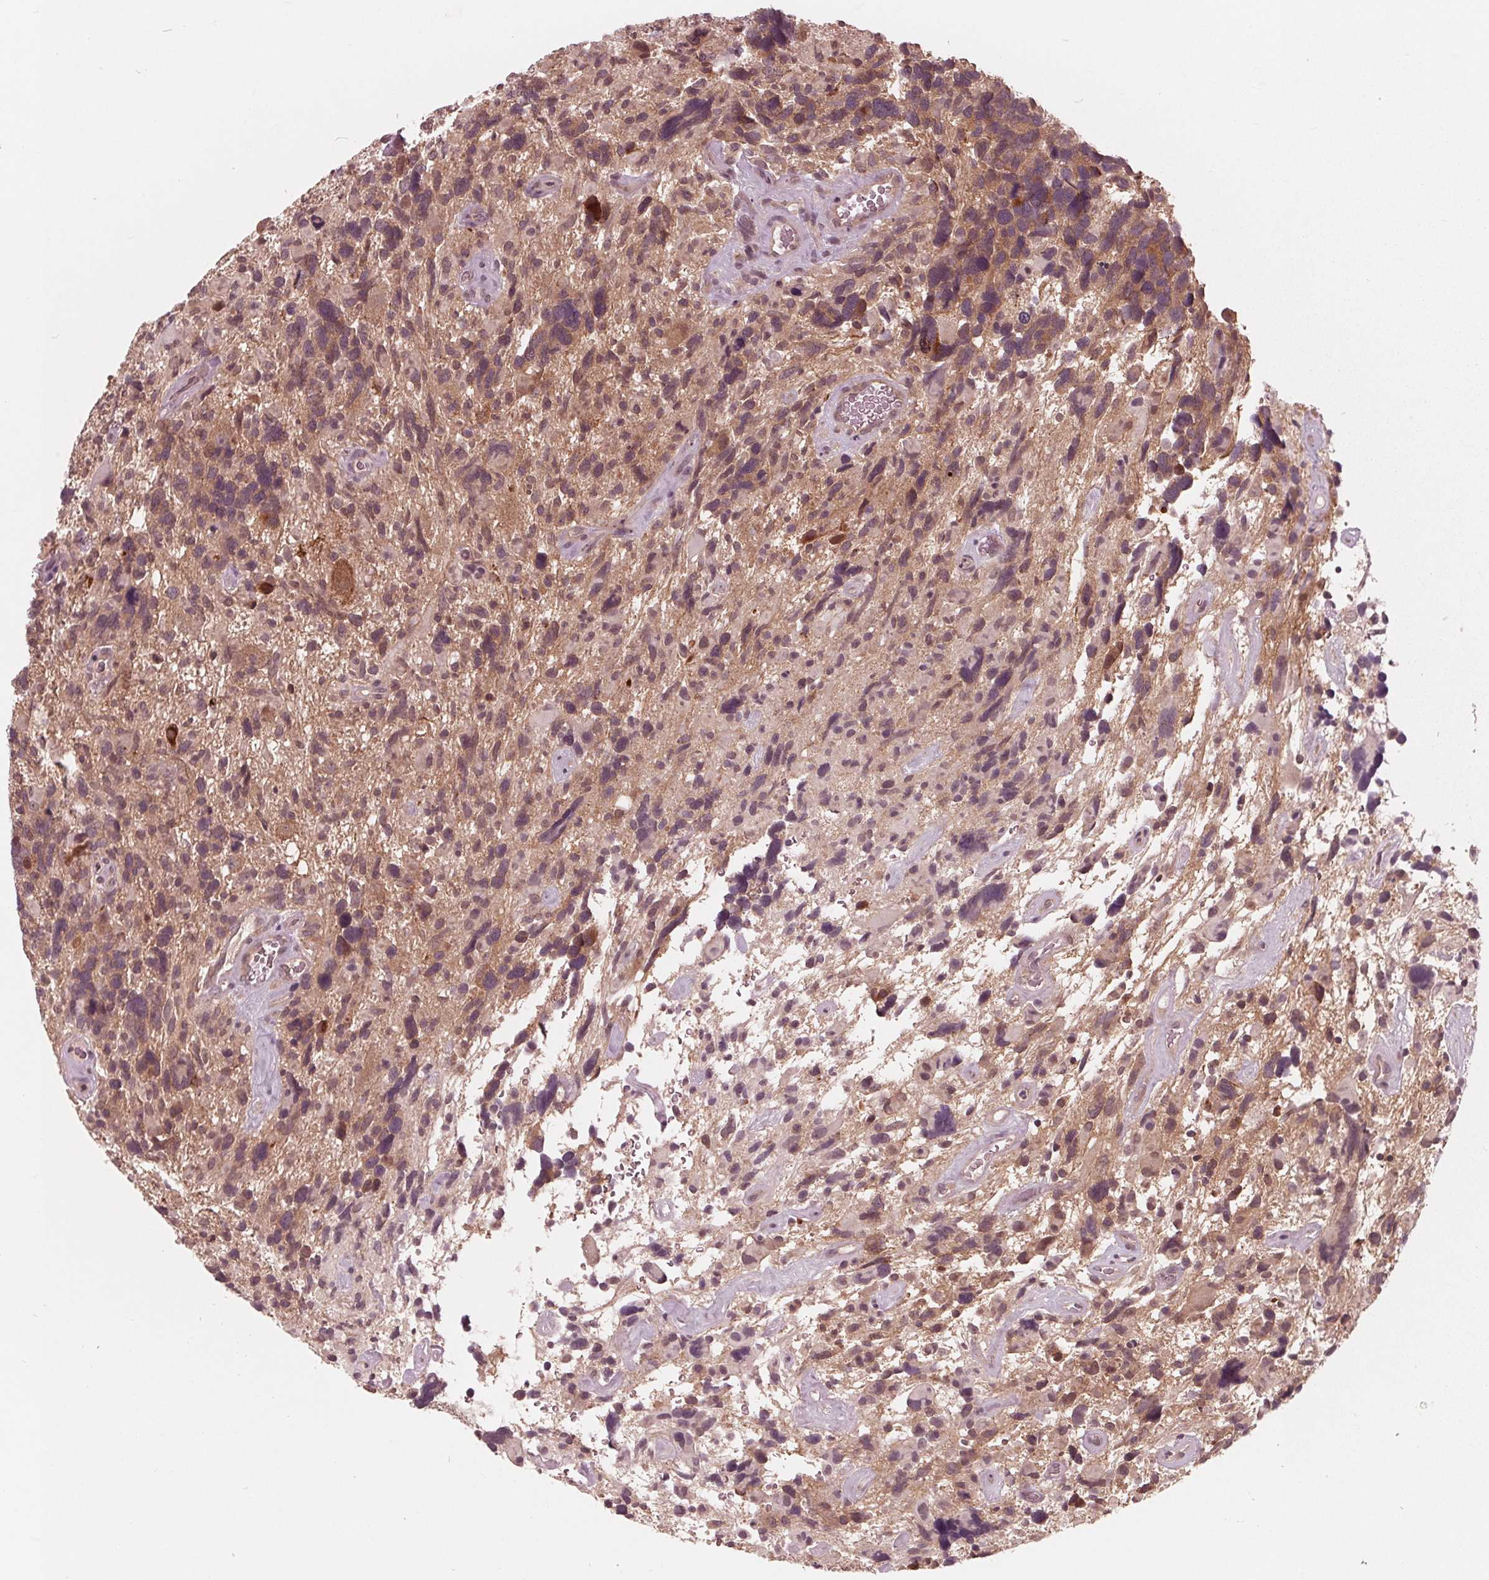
{"staining": {"intensity": "weak", "quantity": ">75%", "location": "cytoplasmic/membranous"}, "tissue": "glioma", "cell_type": "Tumor cells", "image_type": "cancer", "snomed": [{"axis": "morphology", "description": "Glioma, malignant, High grade"}, {"axis": "topography", "description": "Brain"}], "caption": "The immunohistochemical stain labels weak cytoplasmic/membranous staining in tumor cells of high-grade glioma (malignant) tissue.", "gene": "UBALD1", "patient": {"sex": "male", "age": 49}}